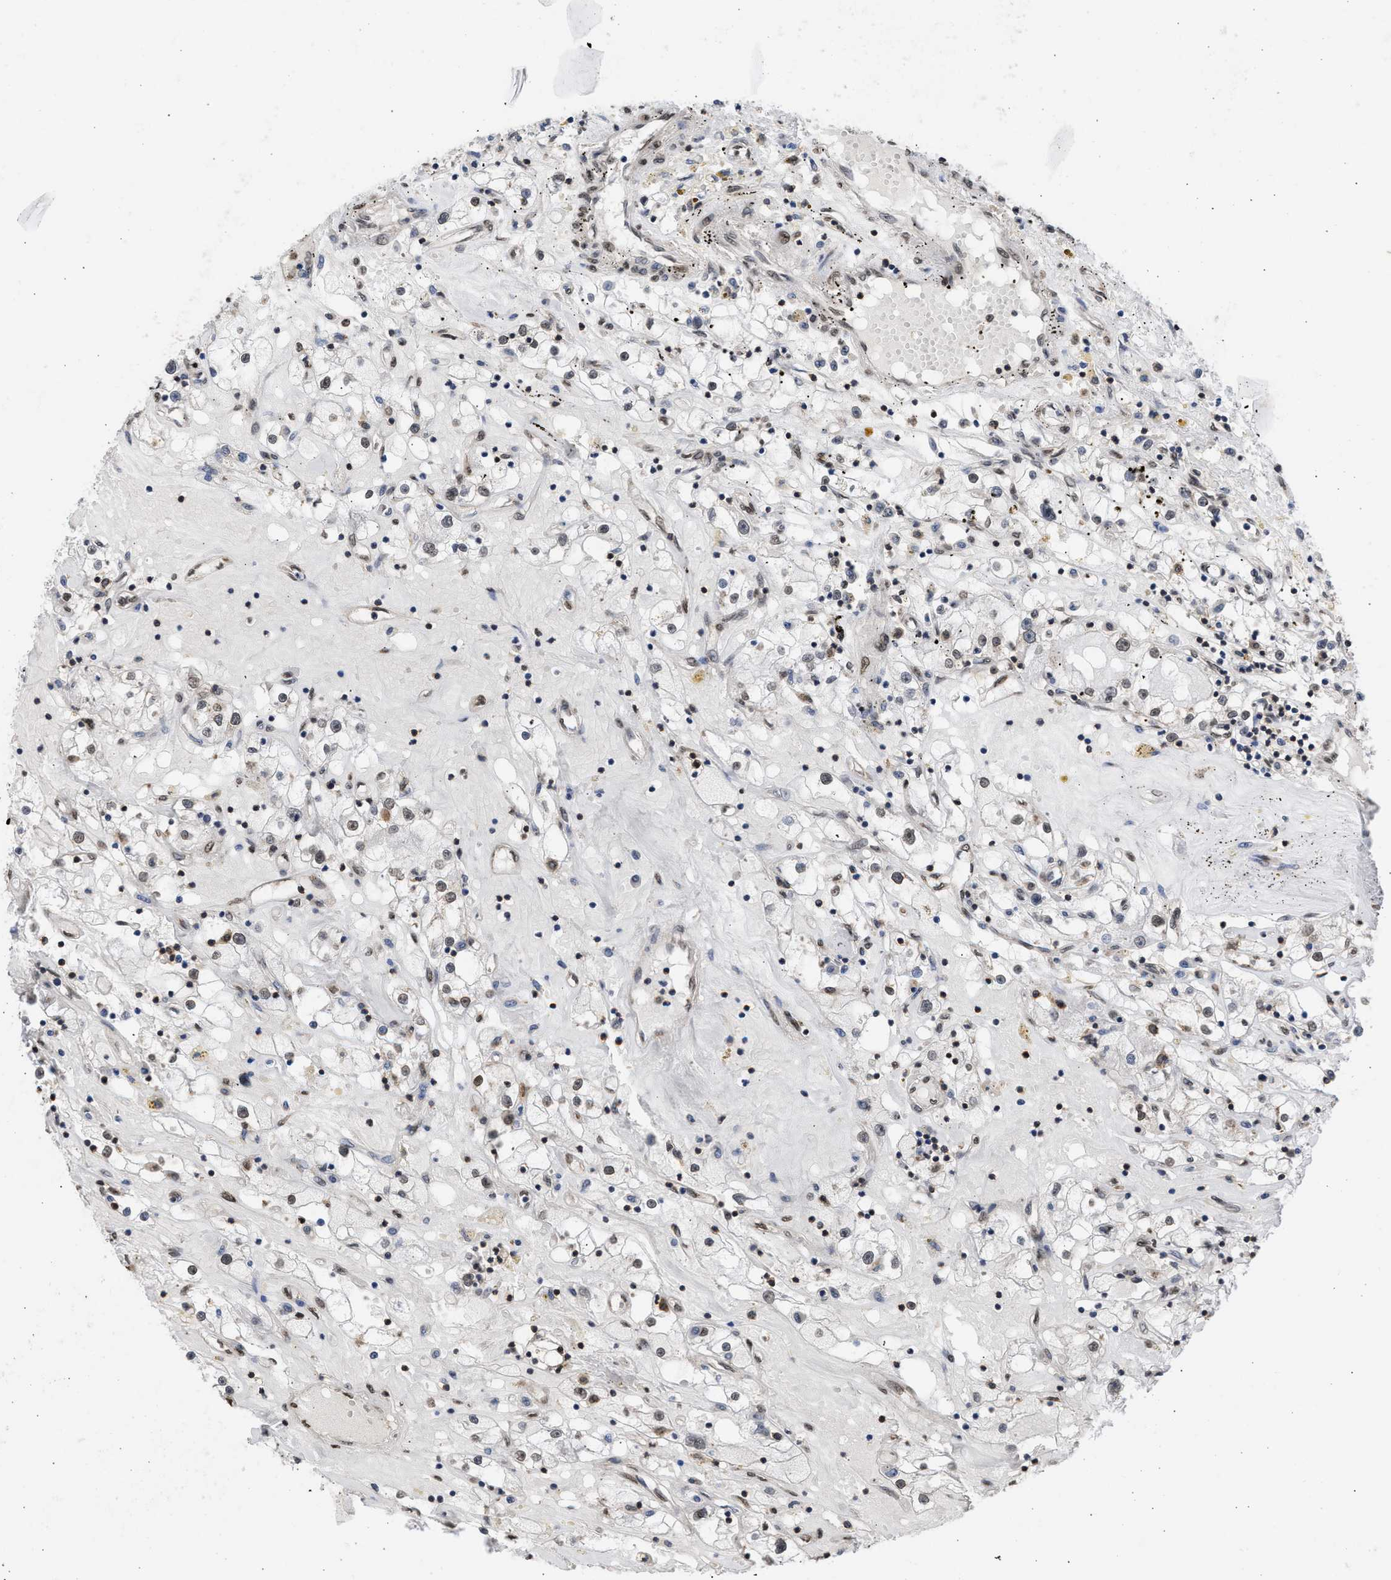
{"staining": {"intensity": "weak", "quantity": "25%-75%", "location": "nuclear"}, "tissue": "renal cancer", "cell_type": "Tumor cells", "image_type": "cancer", "snomed": [{"axis": "morphology", "description": "Adenocarcinoma, NOS"}, {"axis": "topography", "description": "Kidney"}], "caption": "This is a photomicrograph of immunohistochemistry staining of renal cancer, which shows weak positivity in the nuclear of tumor cells.", "gene": "NUP35", "patient": {"sex": "male", "age": 56}}